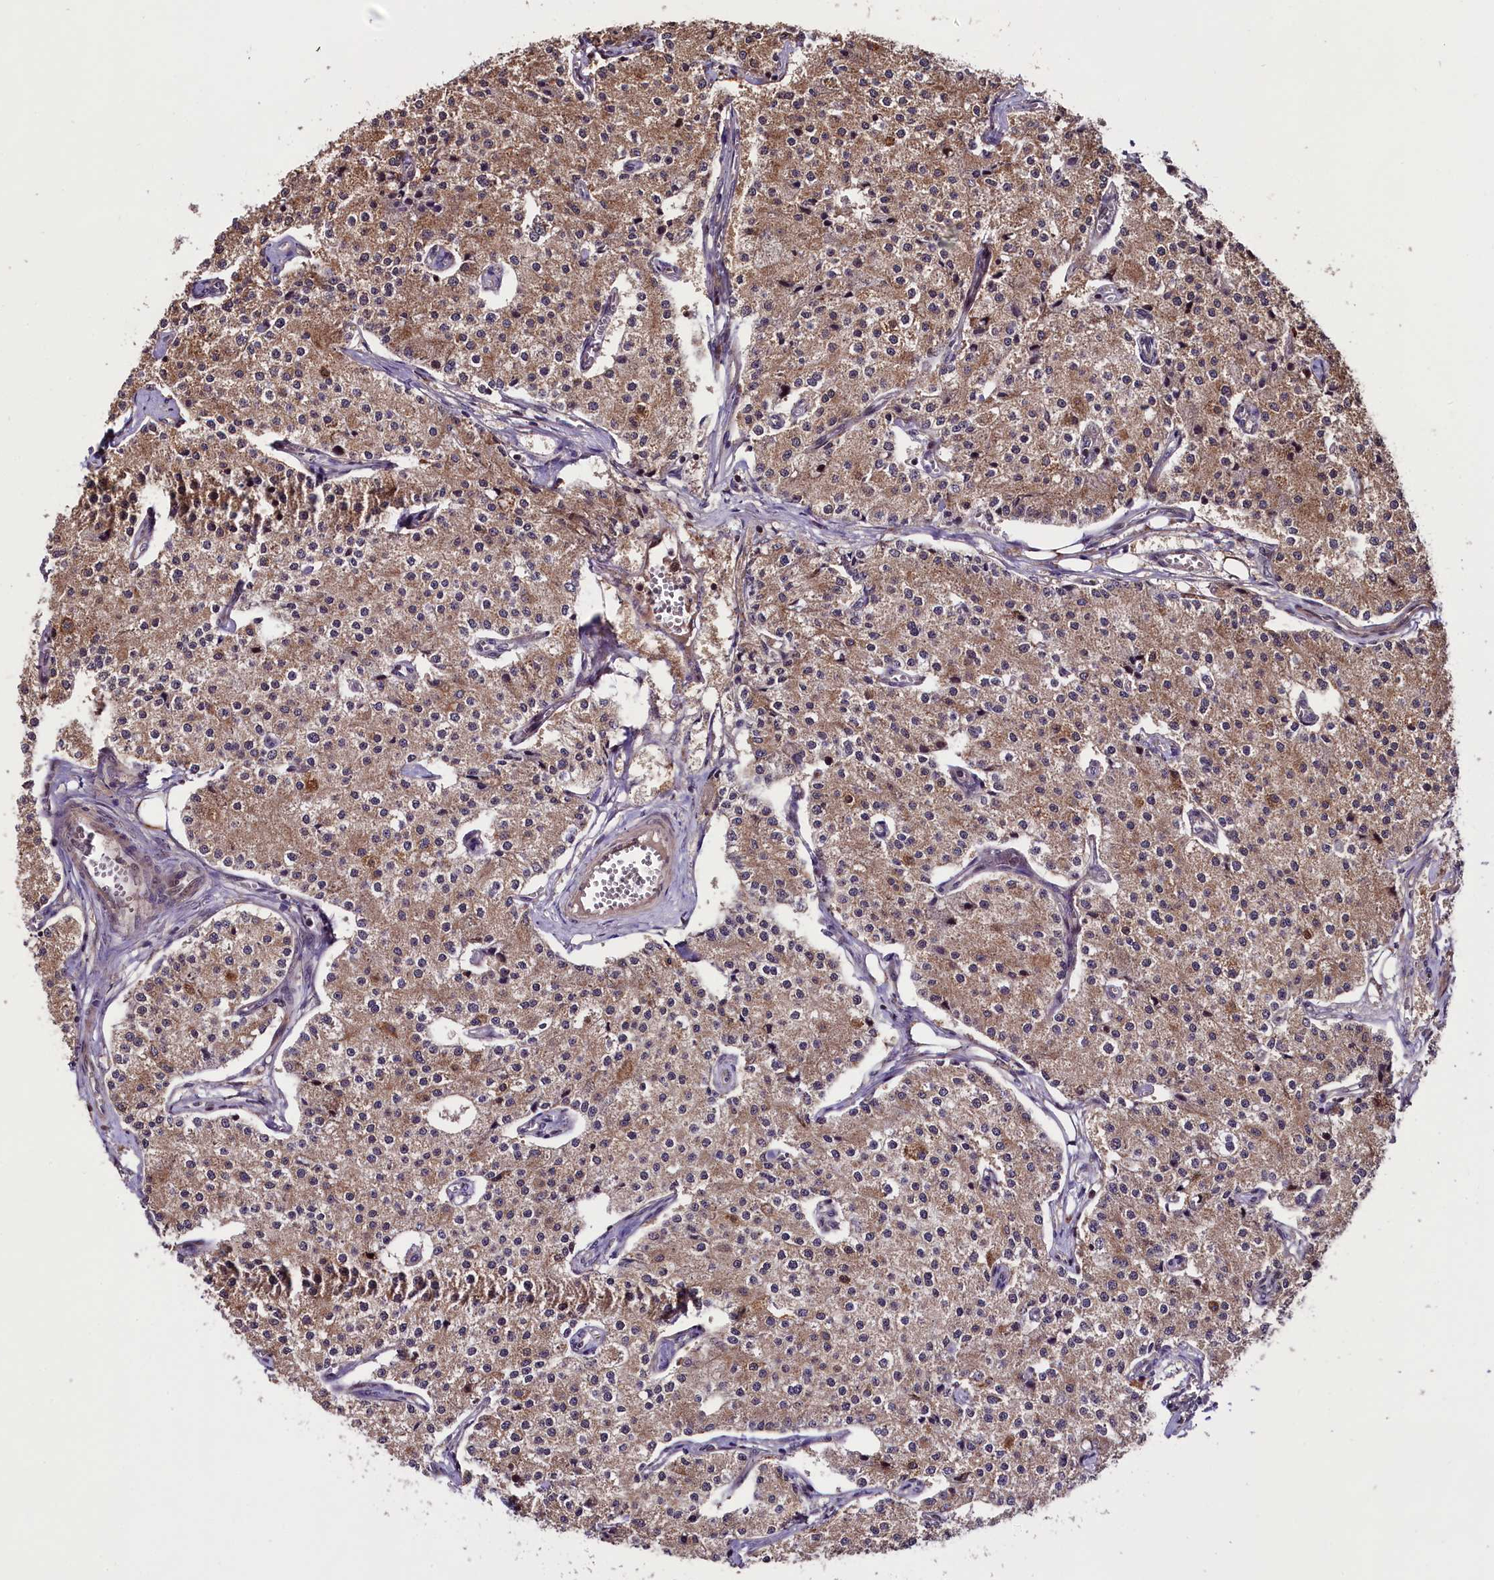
{"staining": {"intensity": "moderate", "quantity": ">75%", "location": "cytoplasmic/membranous"}, "tissue": "carcinoid", "cell_type": "Tumor cells", "image_type": "cancer", "snomed": [{"axis": "morphology", "description": "Carcinoid, malignant, NOS"}, {"axis": "topography", "description": "Colon"}], "caption": "Immunohistochemistry (DAB (3,3'-diaminobenzidine)) staining of carcinoid exhibits moderate cytoplasmic/membranous protein expression in approximately >75% of tumor cells.", "gene": "DOHH", "patient": {"sex": "female", "age": 52}}